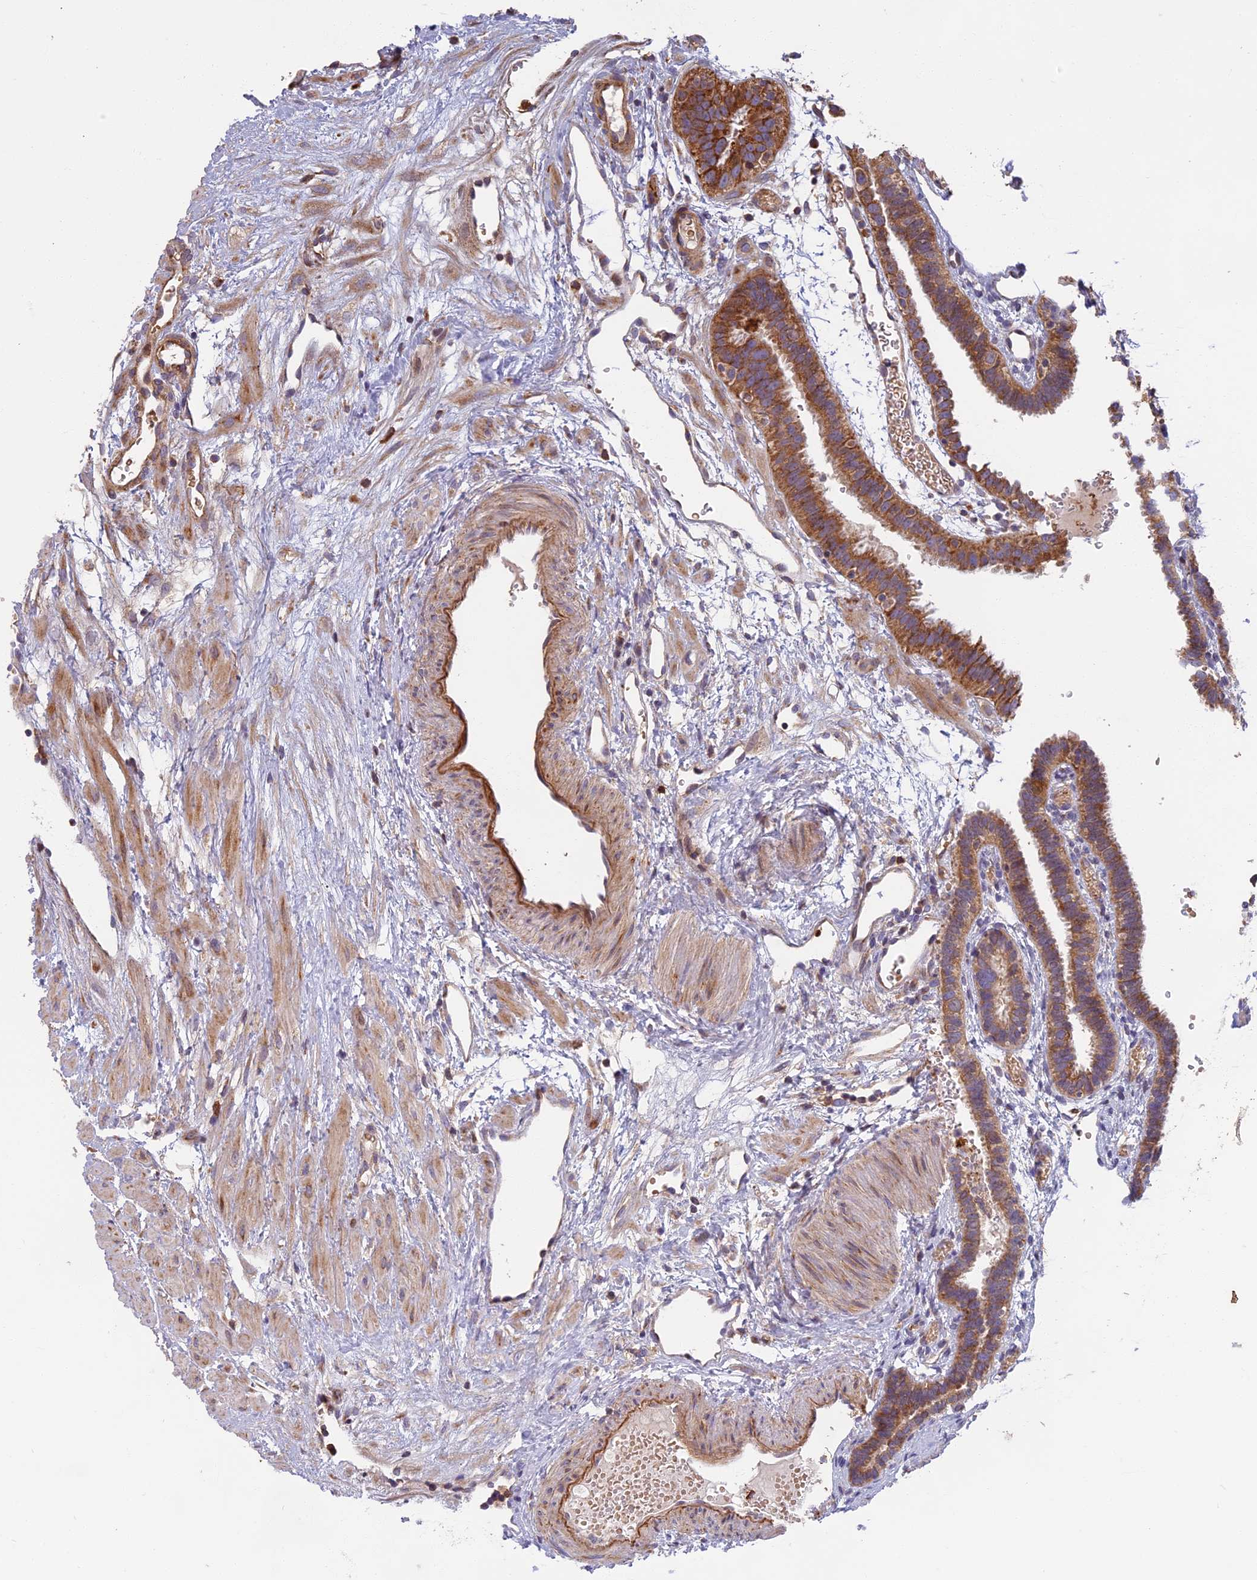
{"staining": {"intensity": "moderate", "quantity": ">75%", "location": "cytoplasmic/membranous"}, "tissue": "fallopian tube", "cell_type": "Glandular cells", "image_type": "normal", "snomed": [{"axis": "morphology", "description": "Normal tissue, NOS"}, {"axis": "topography", "description": "Fallopian tube"}], "caption": "Immunohistochemistry (IHC) (DAB) staining of unremarkable human fallopian tube demonstrates moderate cytoplasmic/membranous protein positivity in about >75% of glandular cells. The protein of interest is shown in brown color, while the nuclei are stained blue.", "gene": "EDAR", "patient": {"sex": "female", "age": 37}}